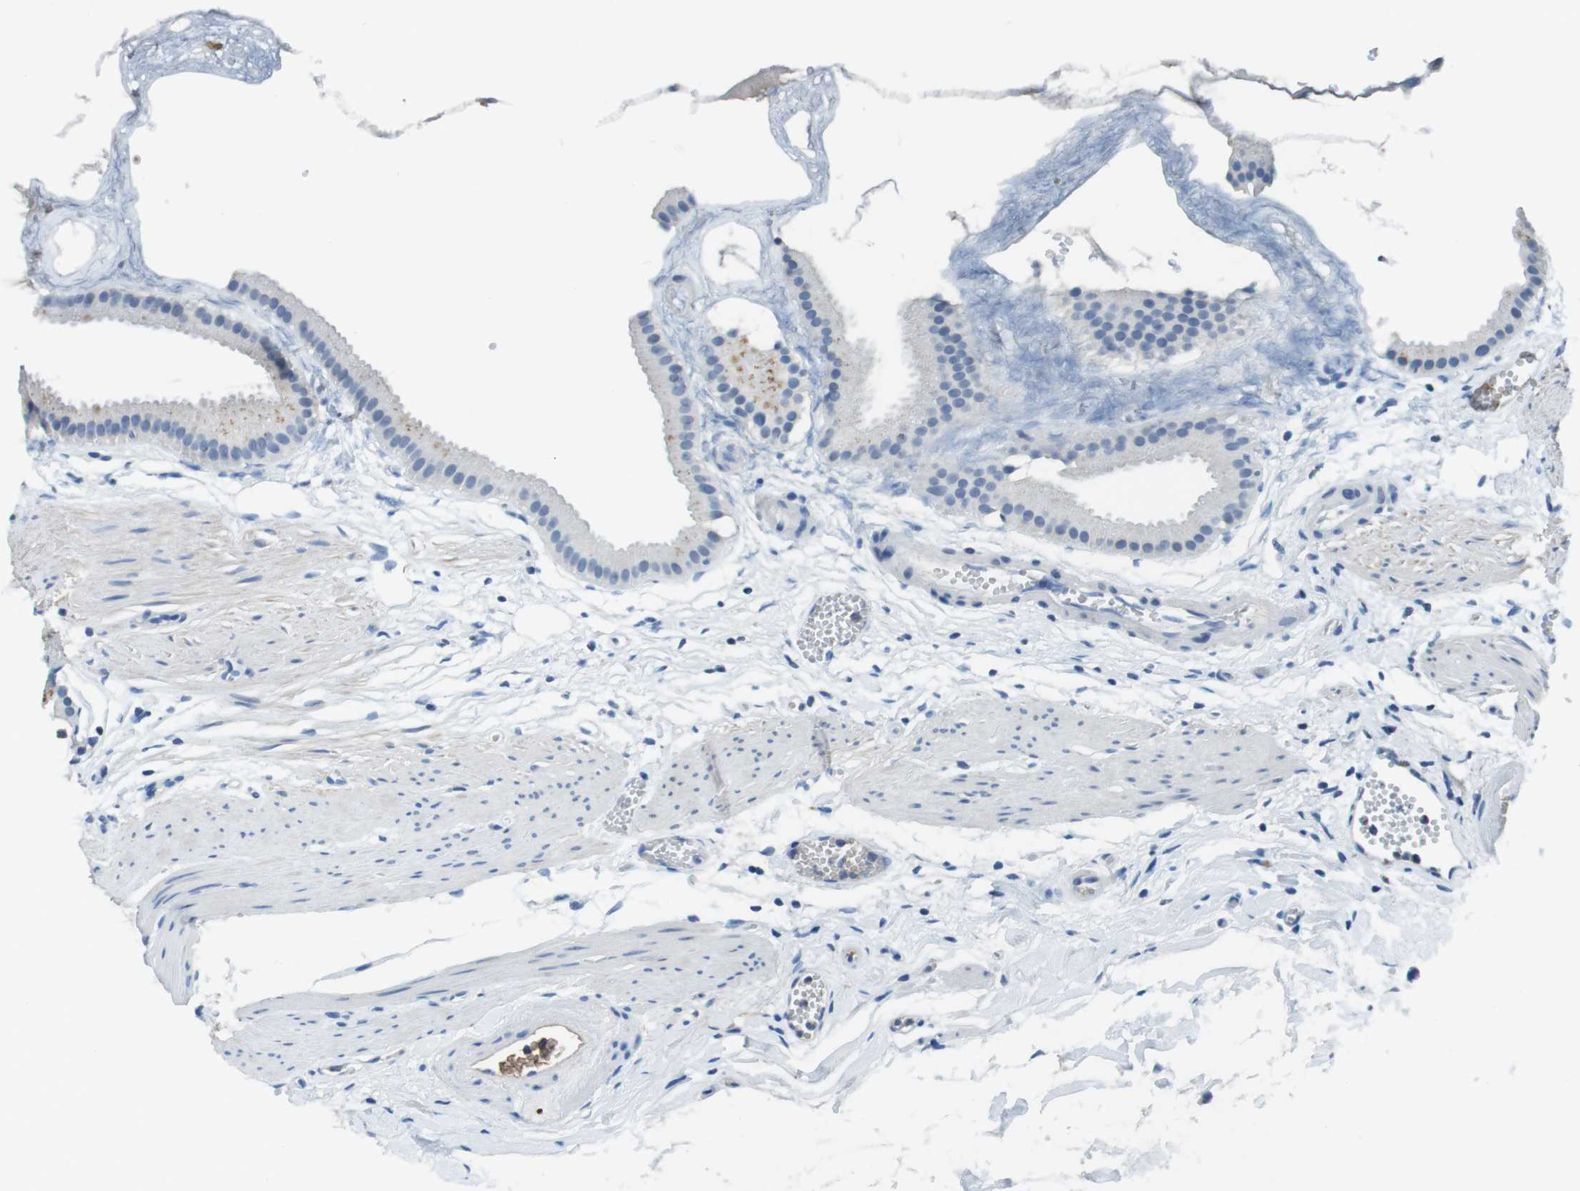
{"staining": {"intensity": "negative", "quantity": "none", "location": "none"}, "tissue": "gallbladder", "cell_type": "Glandular cells", "image_type": "normal", "snomed": [{"axis": "morphology", "description": "Normal tissue, NOS"}, {"axis": "topography", "description": "Gallbladder"}], "caption": "DAB (3,3'-diaminobenzidine) immunohistochemical staining of benign gallbladder shows no significant staining in glandular cells. (DAB IHC with hematoxylin counter stain).", "gene": "TMPRSS15", "patient": {"sex": "female", "age": 64}}